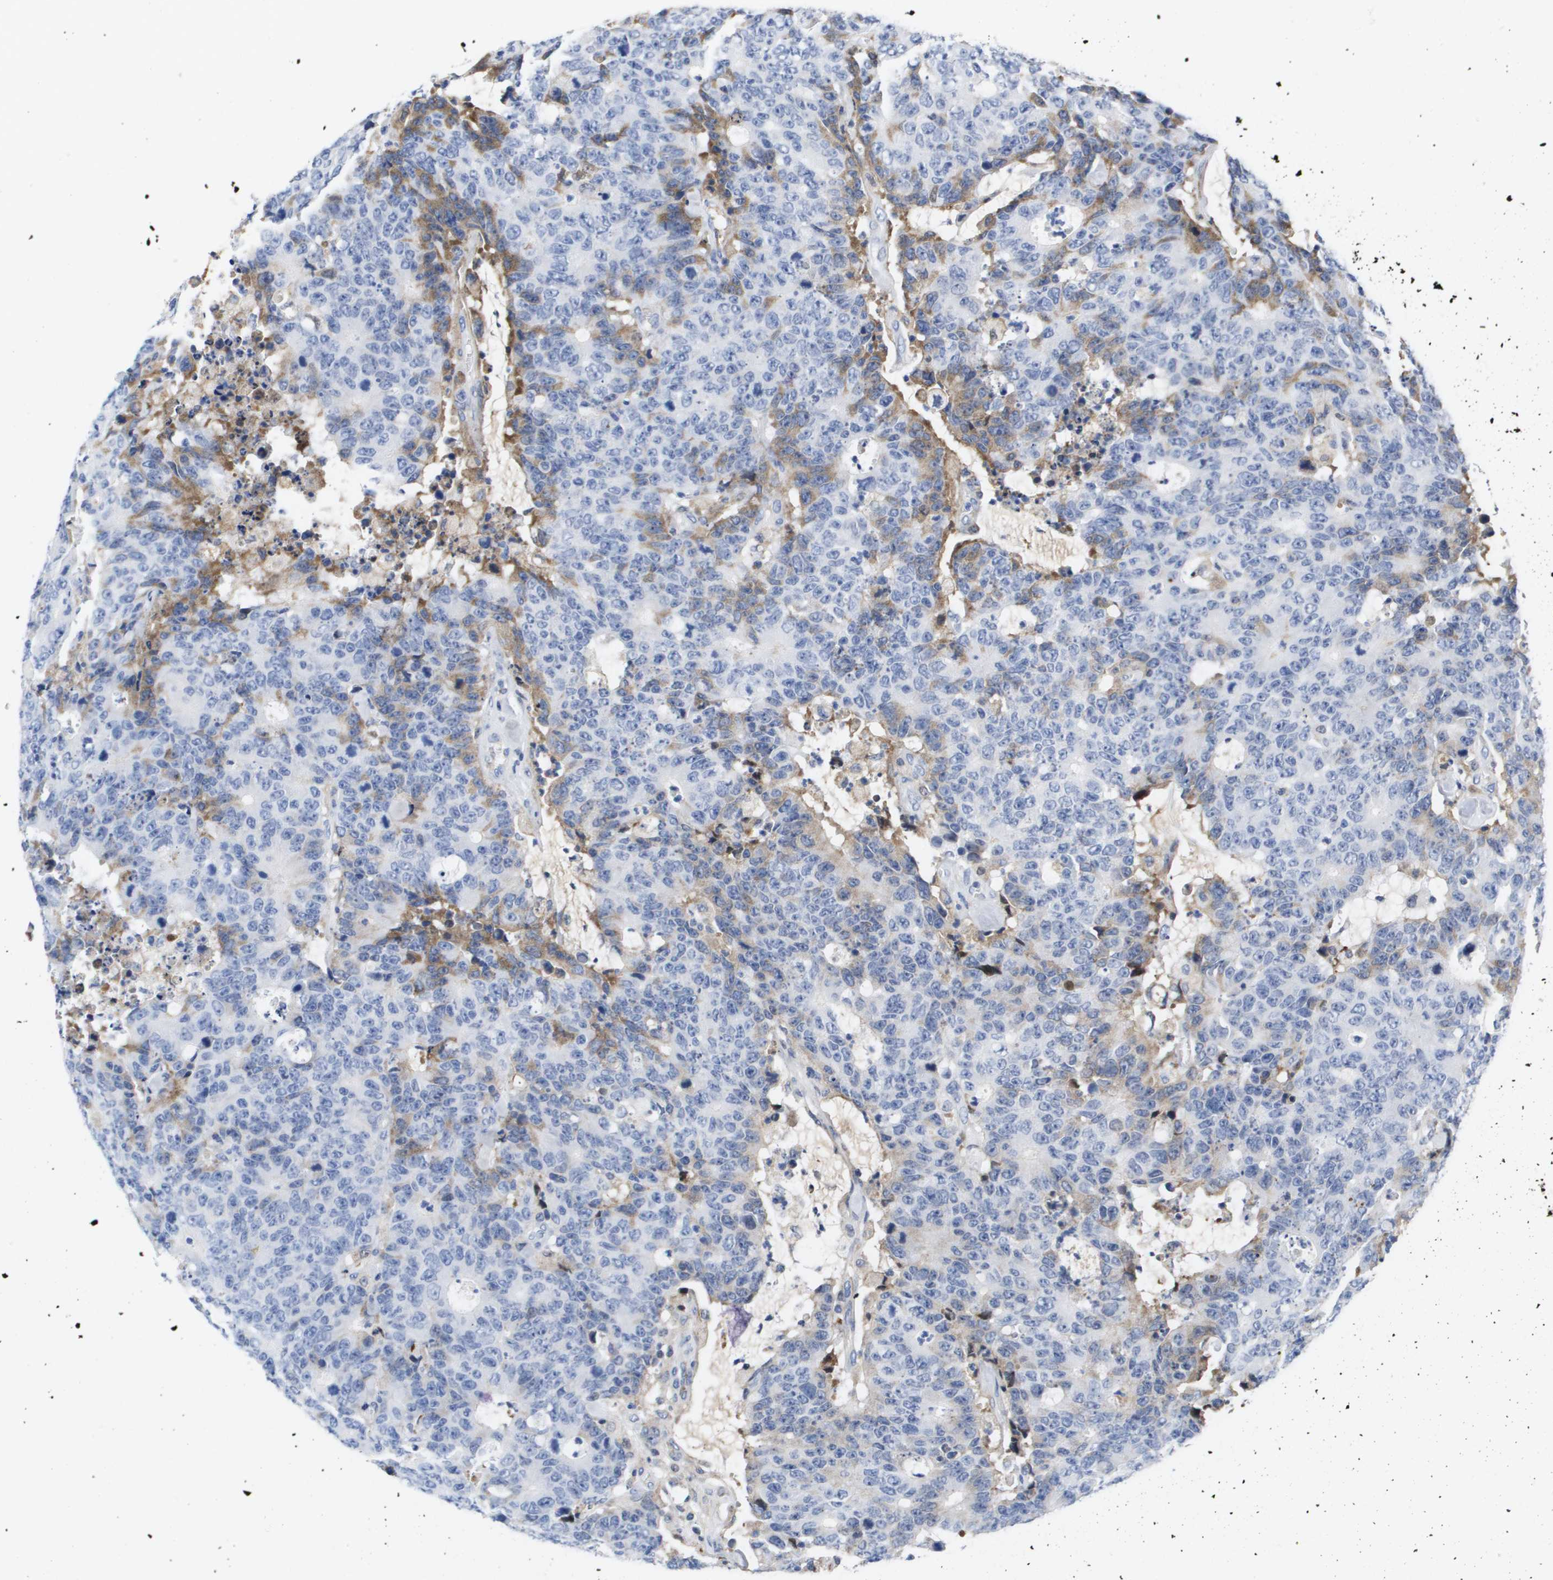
{"staining": {"intensity": "moderate", "quantity": "<25%", "location": "cytoplasmic/membranous"}, "tissue": "colorectal cancer", "cell_type": "Tumor cells", "image_type": "cancer", "snomed": [{"axis": "morphology", "description": "Adenocarcinoma, NOS"}, {"axis": "topography", "description": "Colon"}], "caption": "A histopathology image of human colorectal cancer stained for a protein exhibits moderate cytoplasmic/membranous brown staining in tumor cells.", "gene": "SERPINC1", "patient": {"sex": "female", "age": 86}}